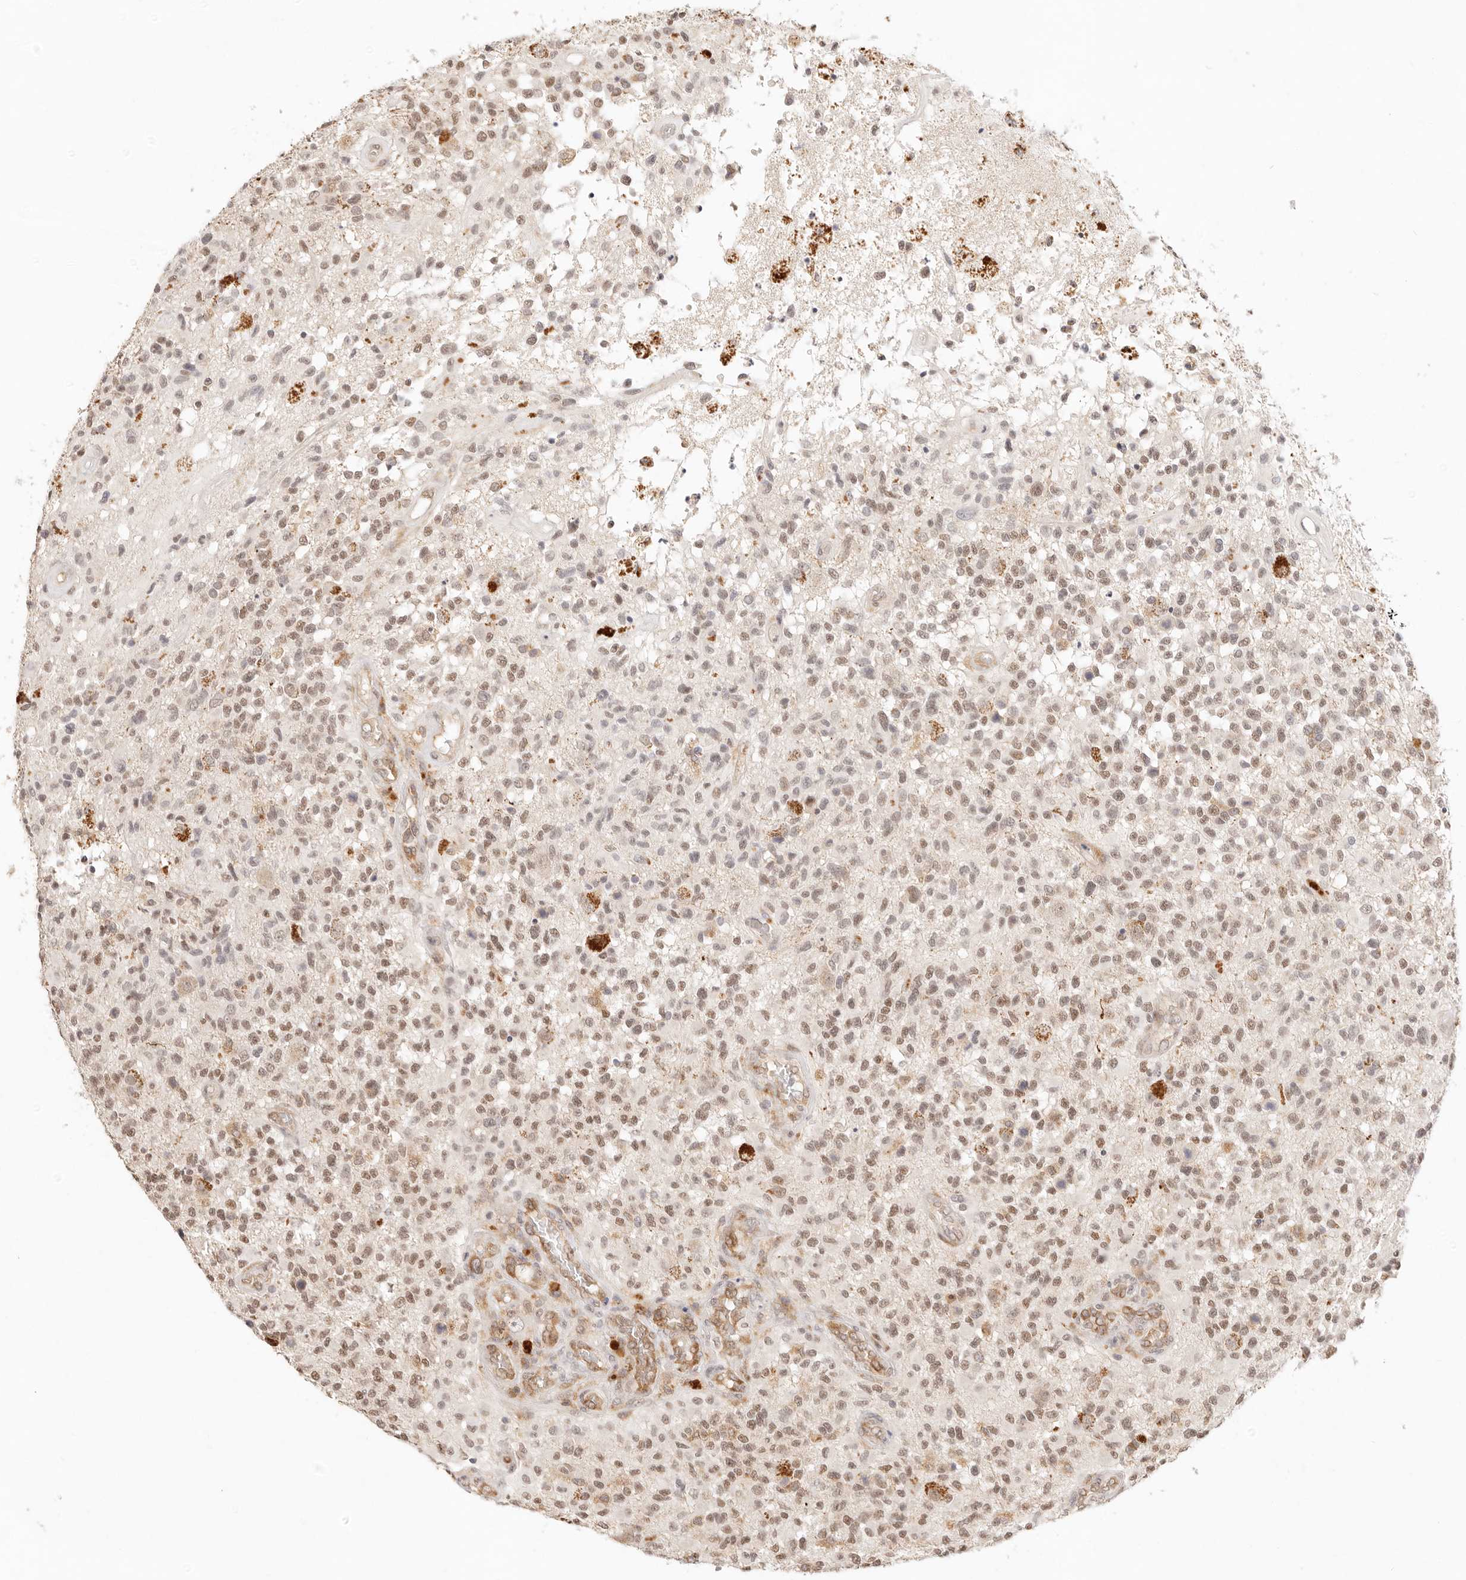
{"staining": {"intensity": "weak", "quantity": "25%-75%", "location": "nuclear"}, "tissue": "glioma", "cell_type": "Tumor cells", "image_type": "cancer", "snomed": [{"axis": "morphology", "description": "Glioma, malignant, High grade"}, {"axis": "morphology", "description": "Glioblastoma, NOS"}, {"axis": "topography", "description": "Brain"}], "caption": "Tumor cells show low levels of weak nuclear expression in approximately 25%-75% of cells in glioma.", "gene": "GPR156", "patient": {"sex": "male", "age": 60}}